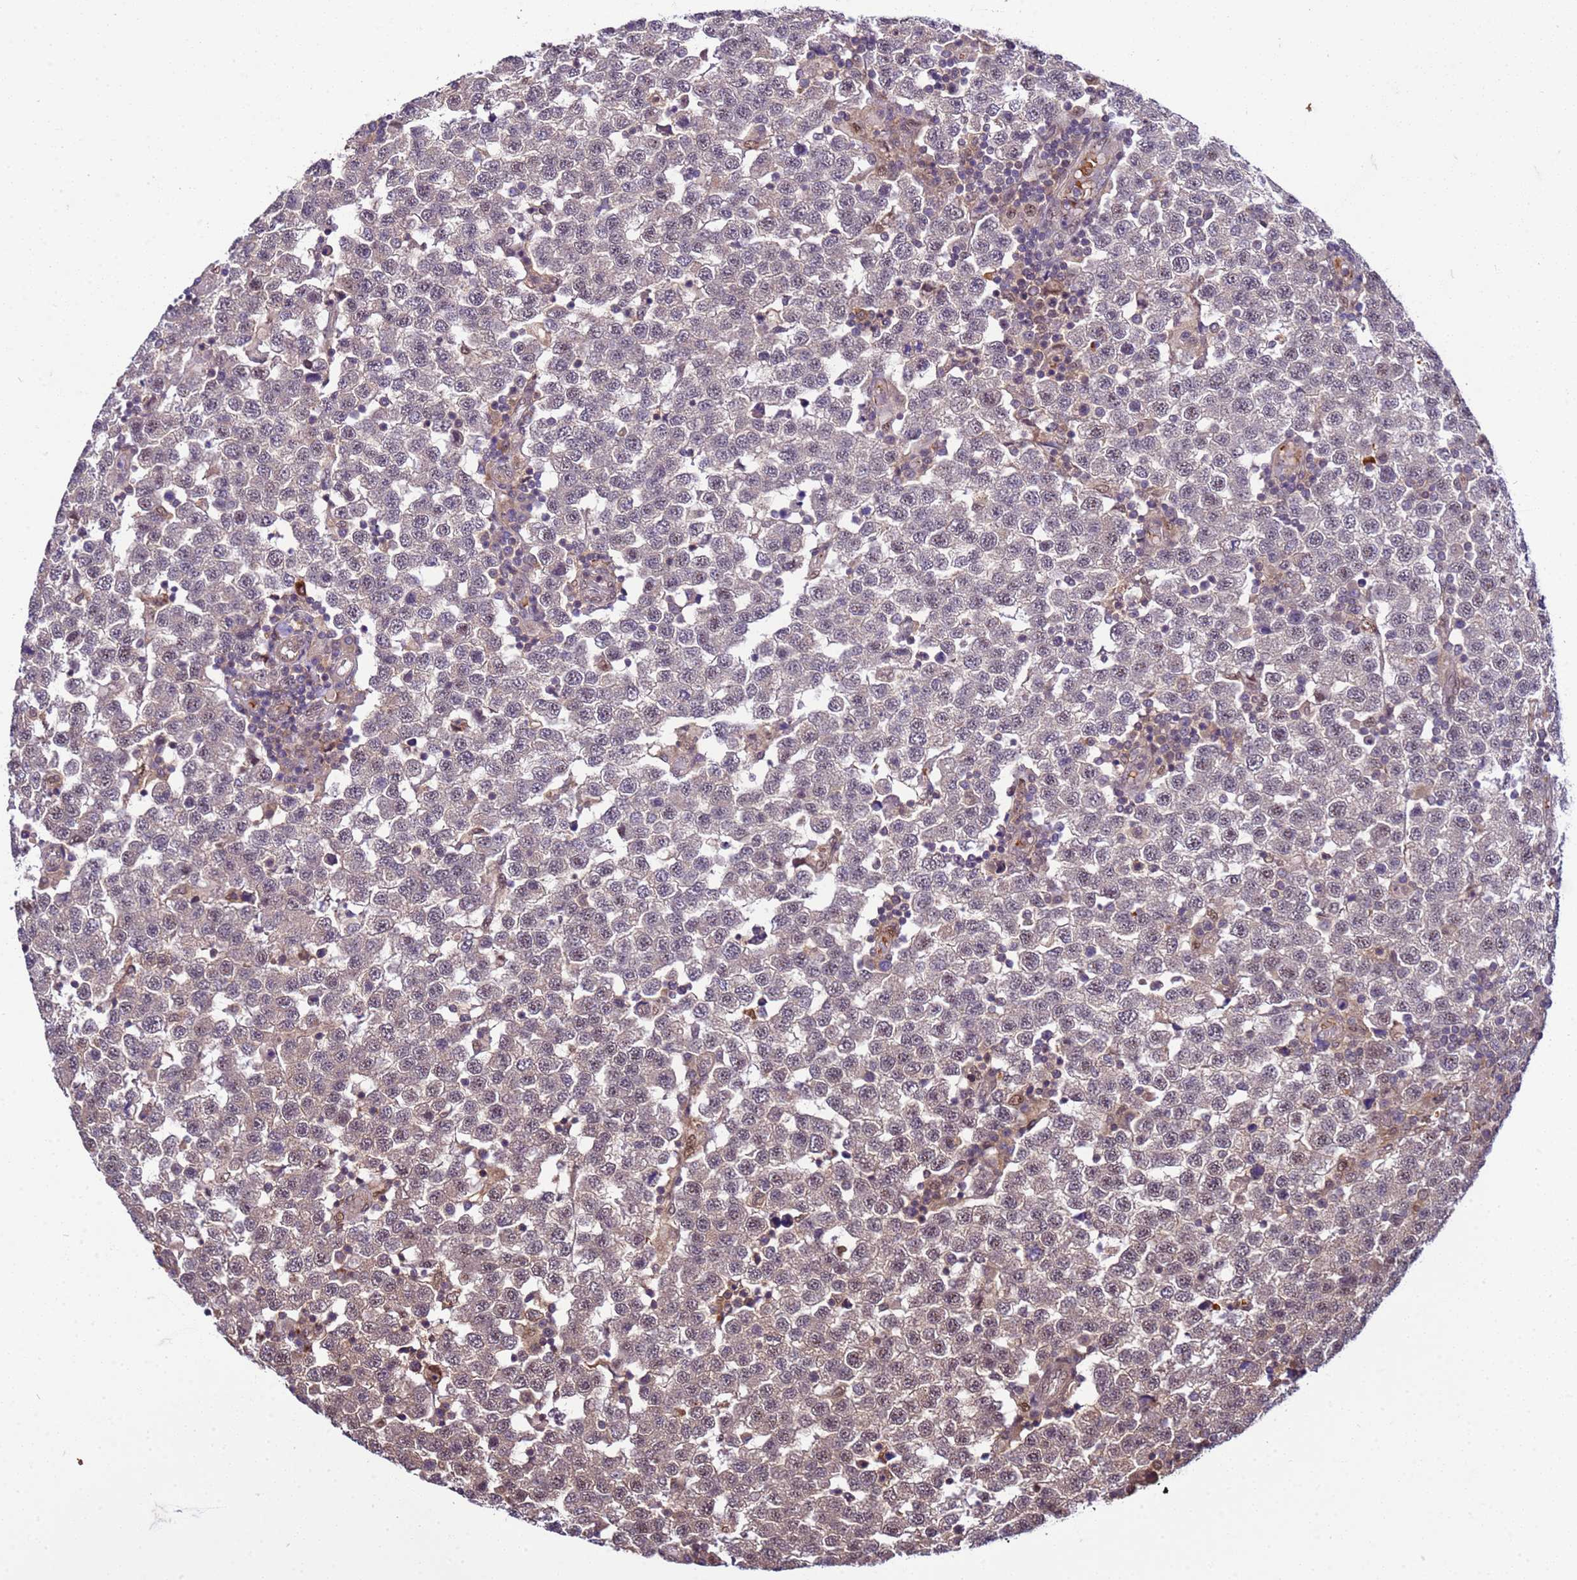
{"staining": {"intensity": "weak", "quantity": "25%-75%", "location": "nuclear"}, "tissue": "testis cancer", "cell_type": "Tumor cells", "image_type": "cancer", "snomed": [{"axis": "morphology", "description": "Seminoma, NOS"}, {"axis": "topography", "description": "Testis"}], "caption": "Immunohistochemistry (IHC) histopathology image of testis seminoma stained for a protein (brown), which demonstrates low levels of weak nuclear expression in about 25%-75% of tumor cells.", "gene": "GEN1", "patient": {"sex": "male", "age": 34}}